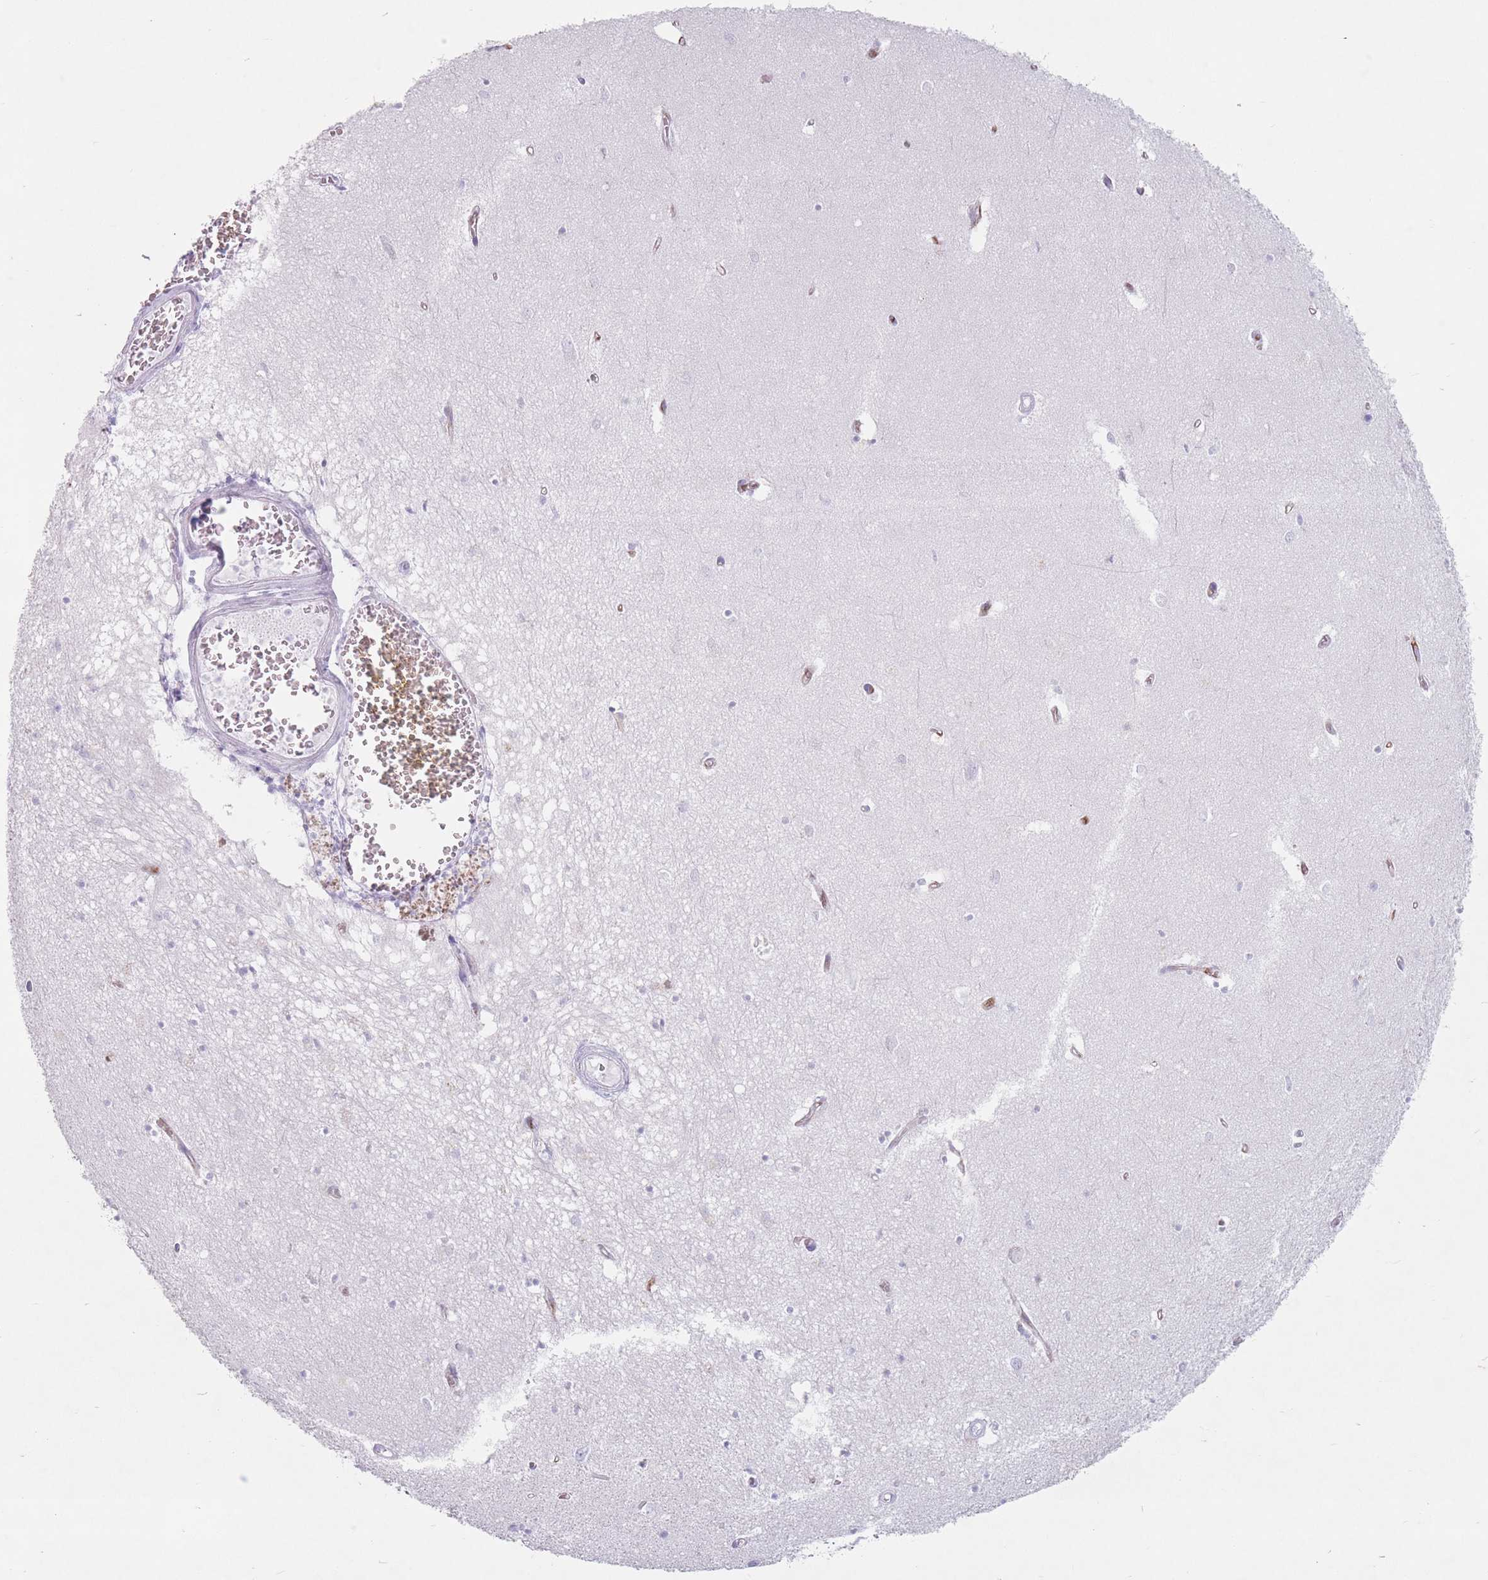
{"staining": {"intensity": "negative", "quantity": "none", "location": "none"}, "tissue": "hippocampus", "cell_type": "Glial cells", "image_type": "normal", "snomed": [{"axis": "morphology", "description": "Normal tissue, NOS"}, {"axis": "topography", "description": "Hippocampus"}], "caption": "Image shows no protein expression in glial cells of benign hippocampus.", "gene": "ST3GAL5", "patient": {"sex": "female", "age": 64}}